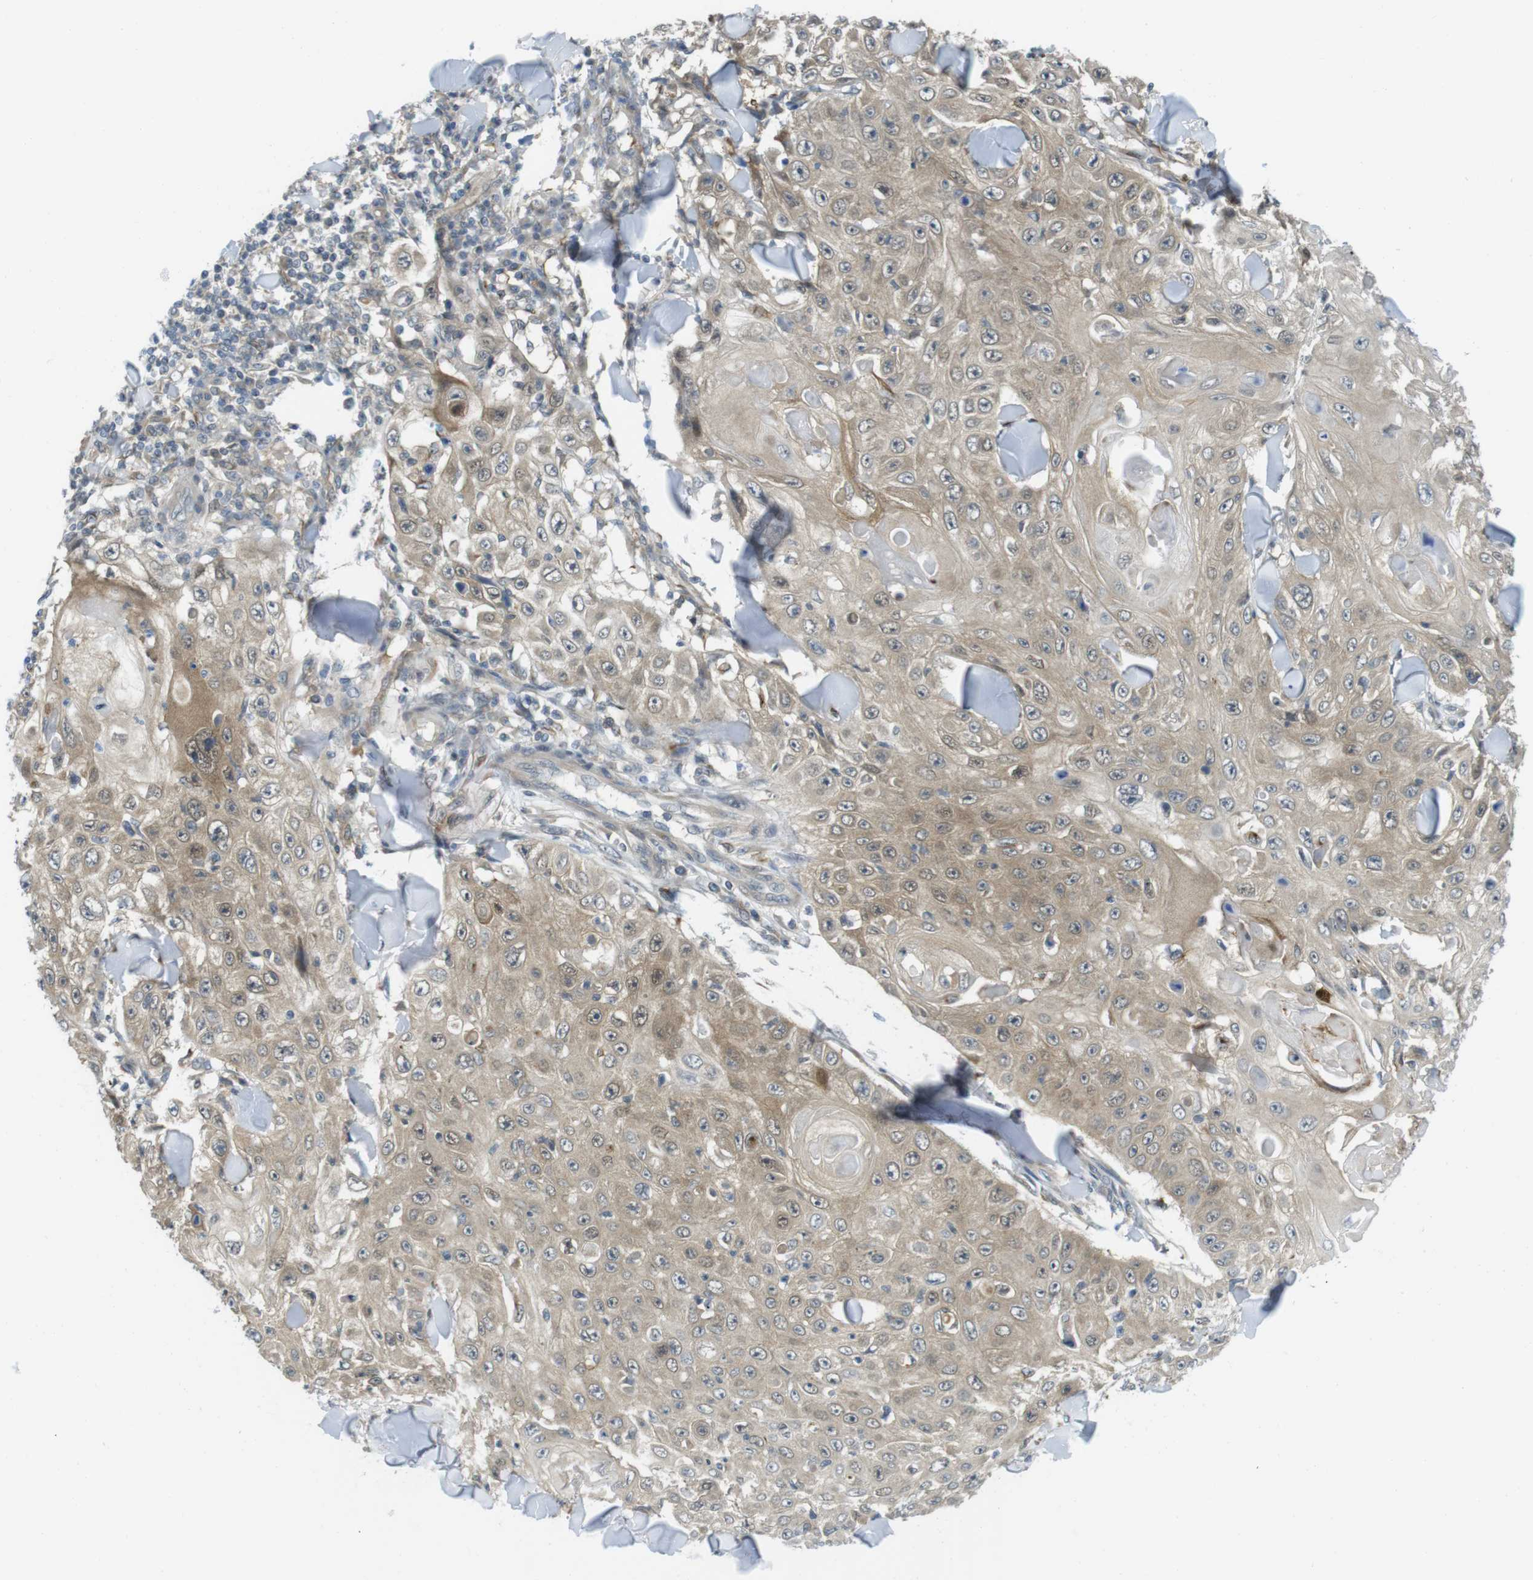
{"staining": {"intensity": "weak", "quantity": ">75%", "location": "cytoplasmic/membranous,nuclear"}, "tissue": "skin cancer", "cell_type": "Tumor cells", "image_type": "cancer", "snomed": [{"axis": "morphology", "description": "Squamous cell carcinoma, NOS"}, {"axis": "topography", "description": "Skin"}], "caption": "Skin cancer (squamous cell carcinoma) stained with a brown dye displays weak cytoplasmic/membranous and nuclear positive positivity in about >75% of tumor cells.", "gene": "CASP2", "patient": {"sex": "male", "age": 86}}